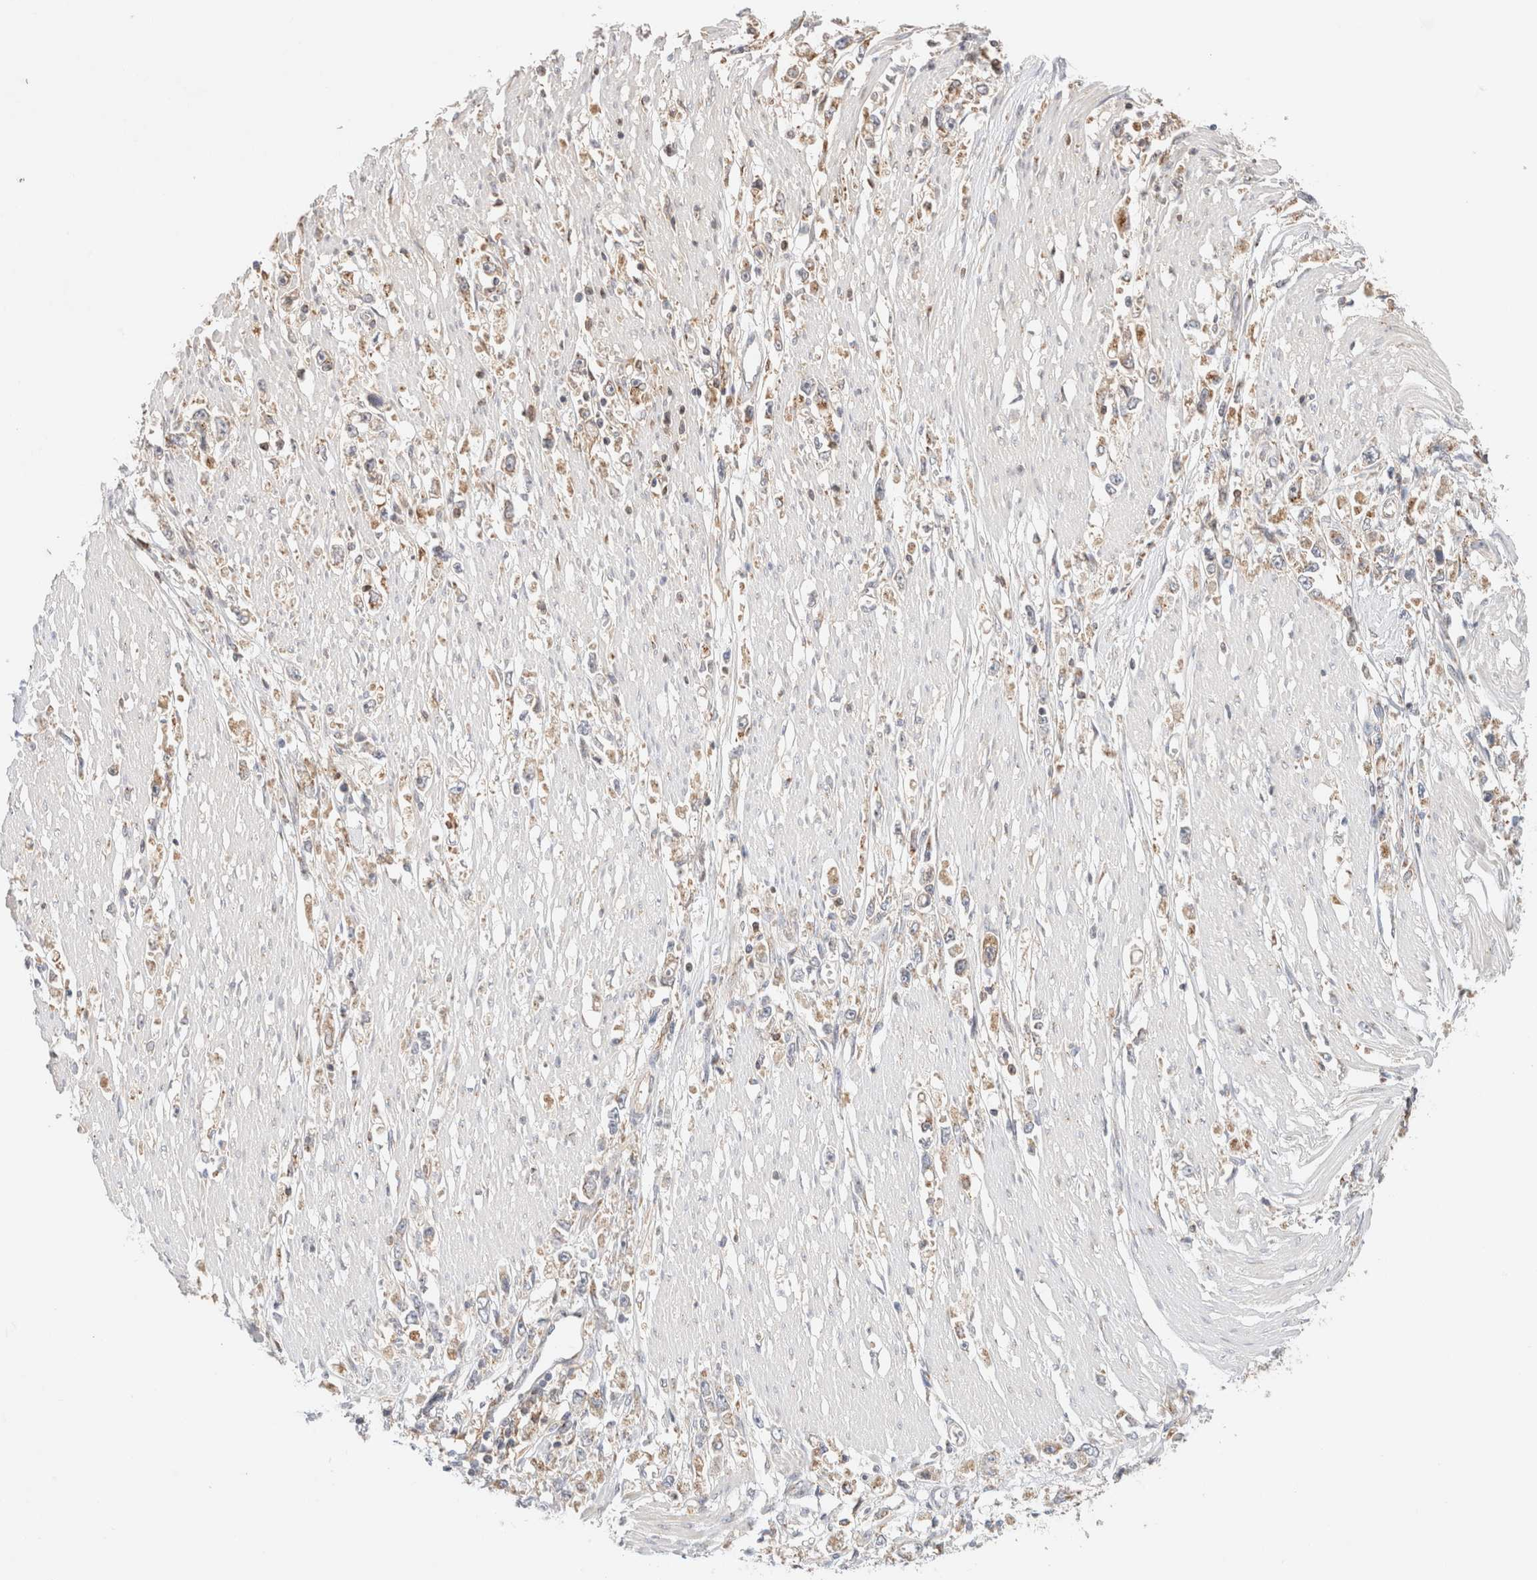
{"staining": {"intensity": "weak", "quantity": "25%-75%", "location": "cytoplasmic/membranous"}, "tissue": "stomach cancer", "cell_type": "Tumor cells", "image_type": "cancer", "snomed": [{"axis": "morphology", "description": "Adenocarcinoma, NOS"}, {"axis": "topography", "description": "Stomach"}], "caption": "Immunohistochemical staining of adenocarcinoma (stomach) demonstrates weak cytoplasmic/membranous protein expression in about 25%-75% of tumor cells. (DAB (3,3'-diaminobenzidine) = brown stain, brightfield microscopy at high magnification).", "gene": "RABEP1", "patient": {"sex": "female", "age": 59}}